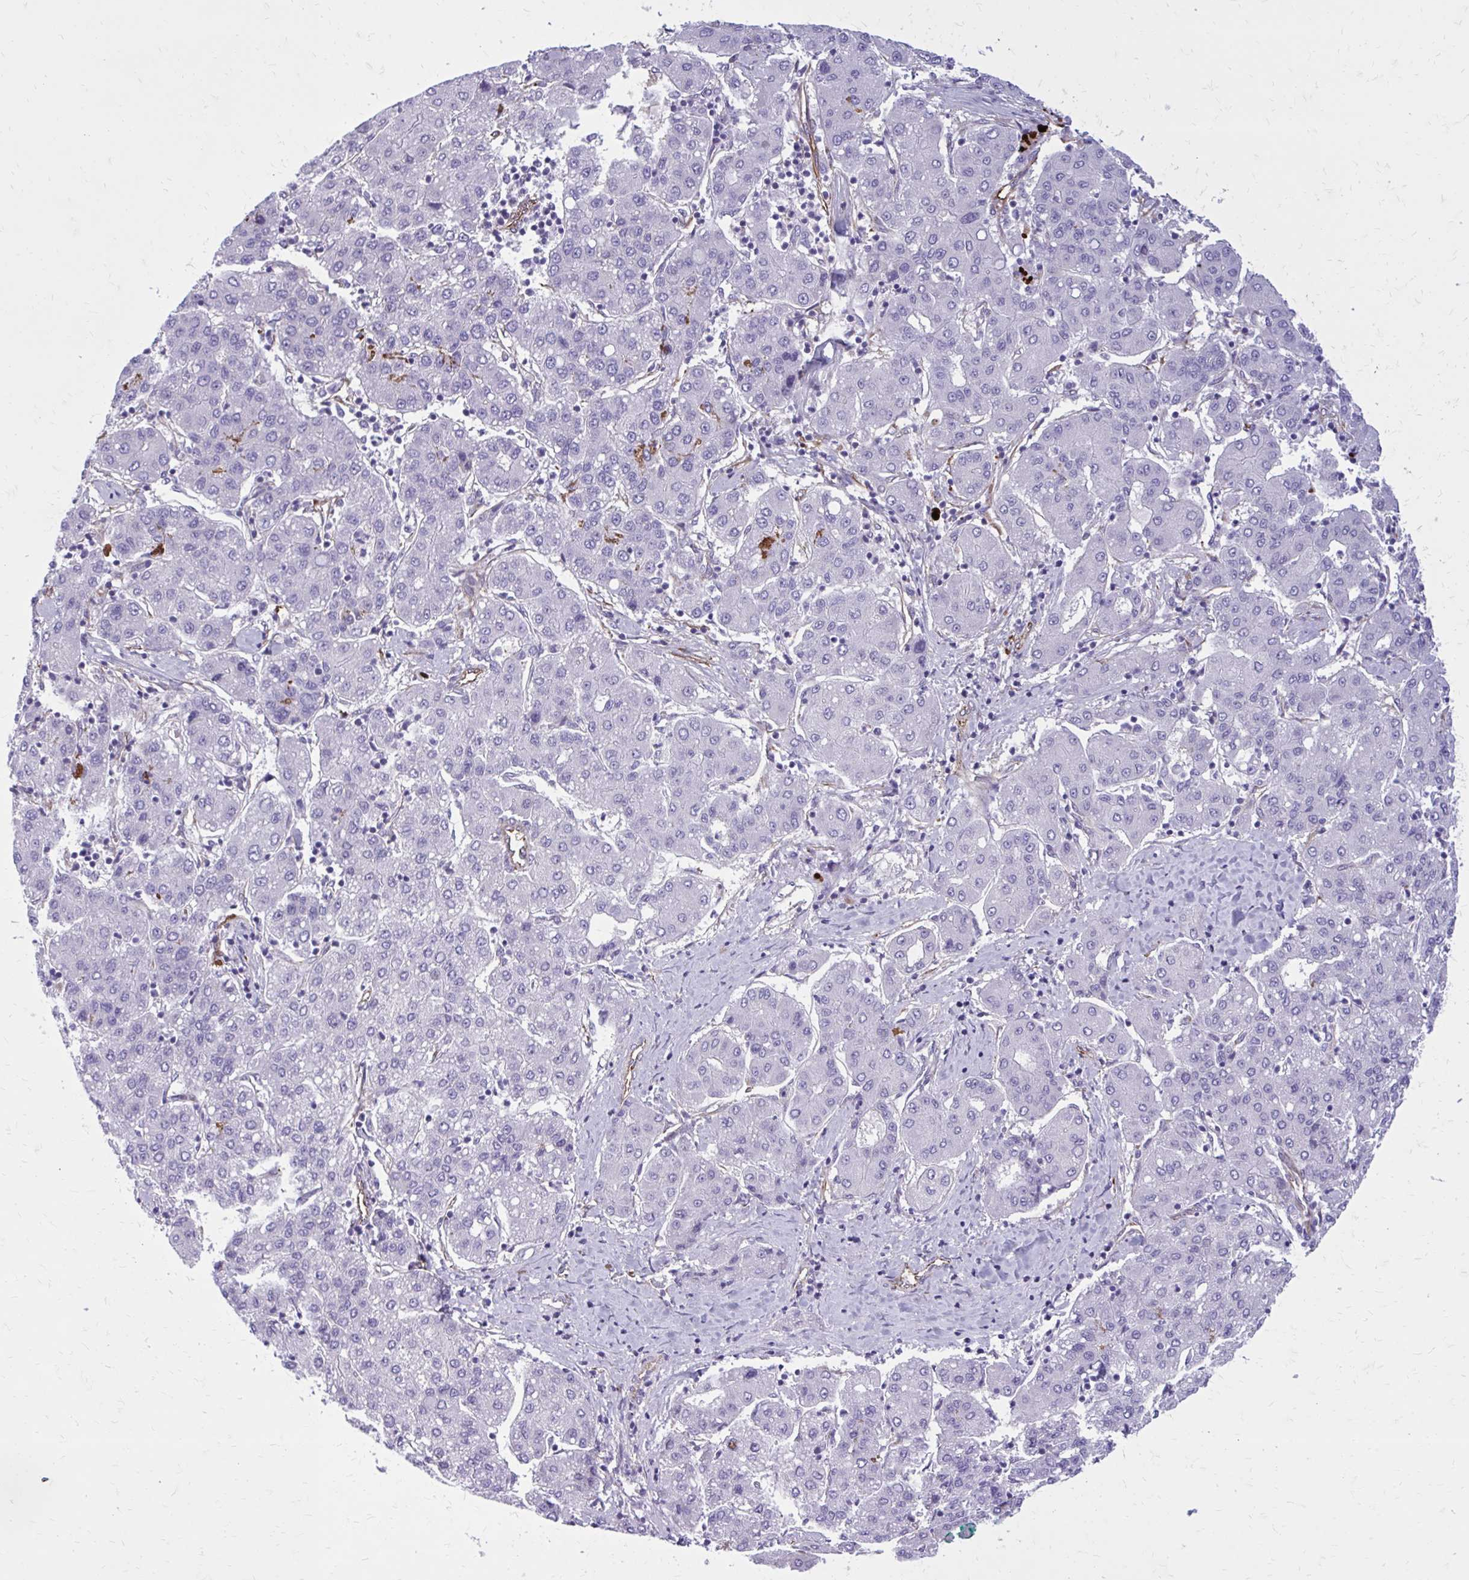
{"staining": {"intensity": "negative", "quantity": "none", "location": "none"}, "tissue": "liver cancer", "cell_type": "Tumor cells", "image_type": "cancer", "snomed": [{"axis": "morphology", "description": "Carcinoma, Hepatocellular, NOS"}, {"axis": "topography", "description": "Liver"}], "caption": "This is a image of immunohistochemistry staining of liver cancer (hepatocellular carcinoma), which shows no staining in tumor cells. (IHC, brightfield microscopy, high magnification).", "gene": "BEND5", "patient": {"sex": "male", "age": 65}}